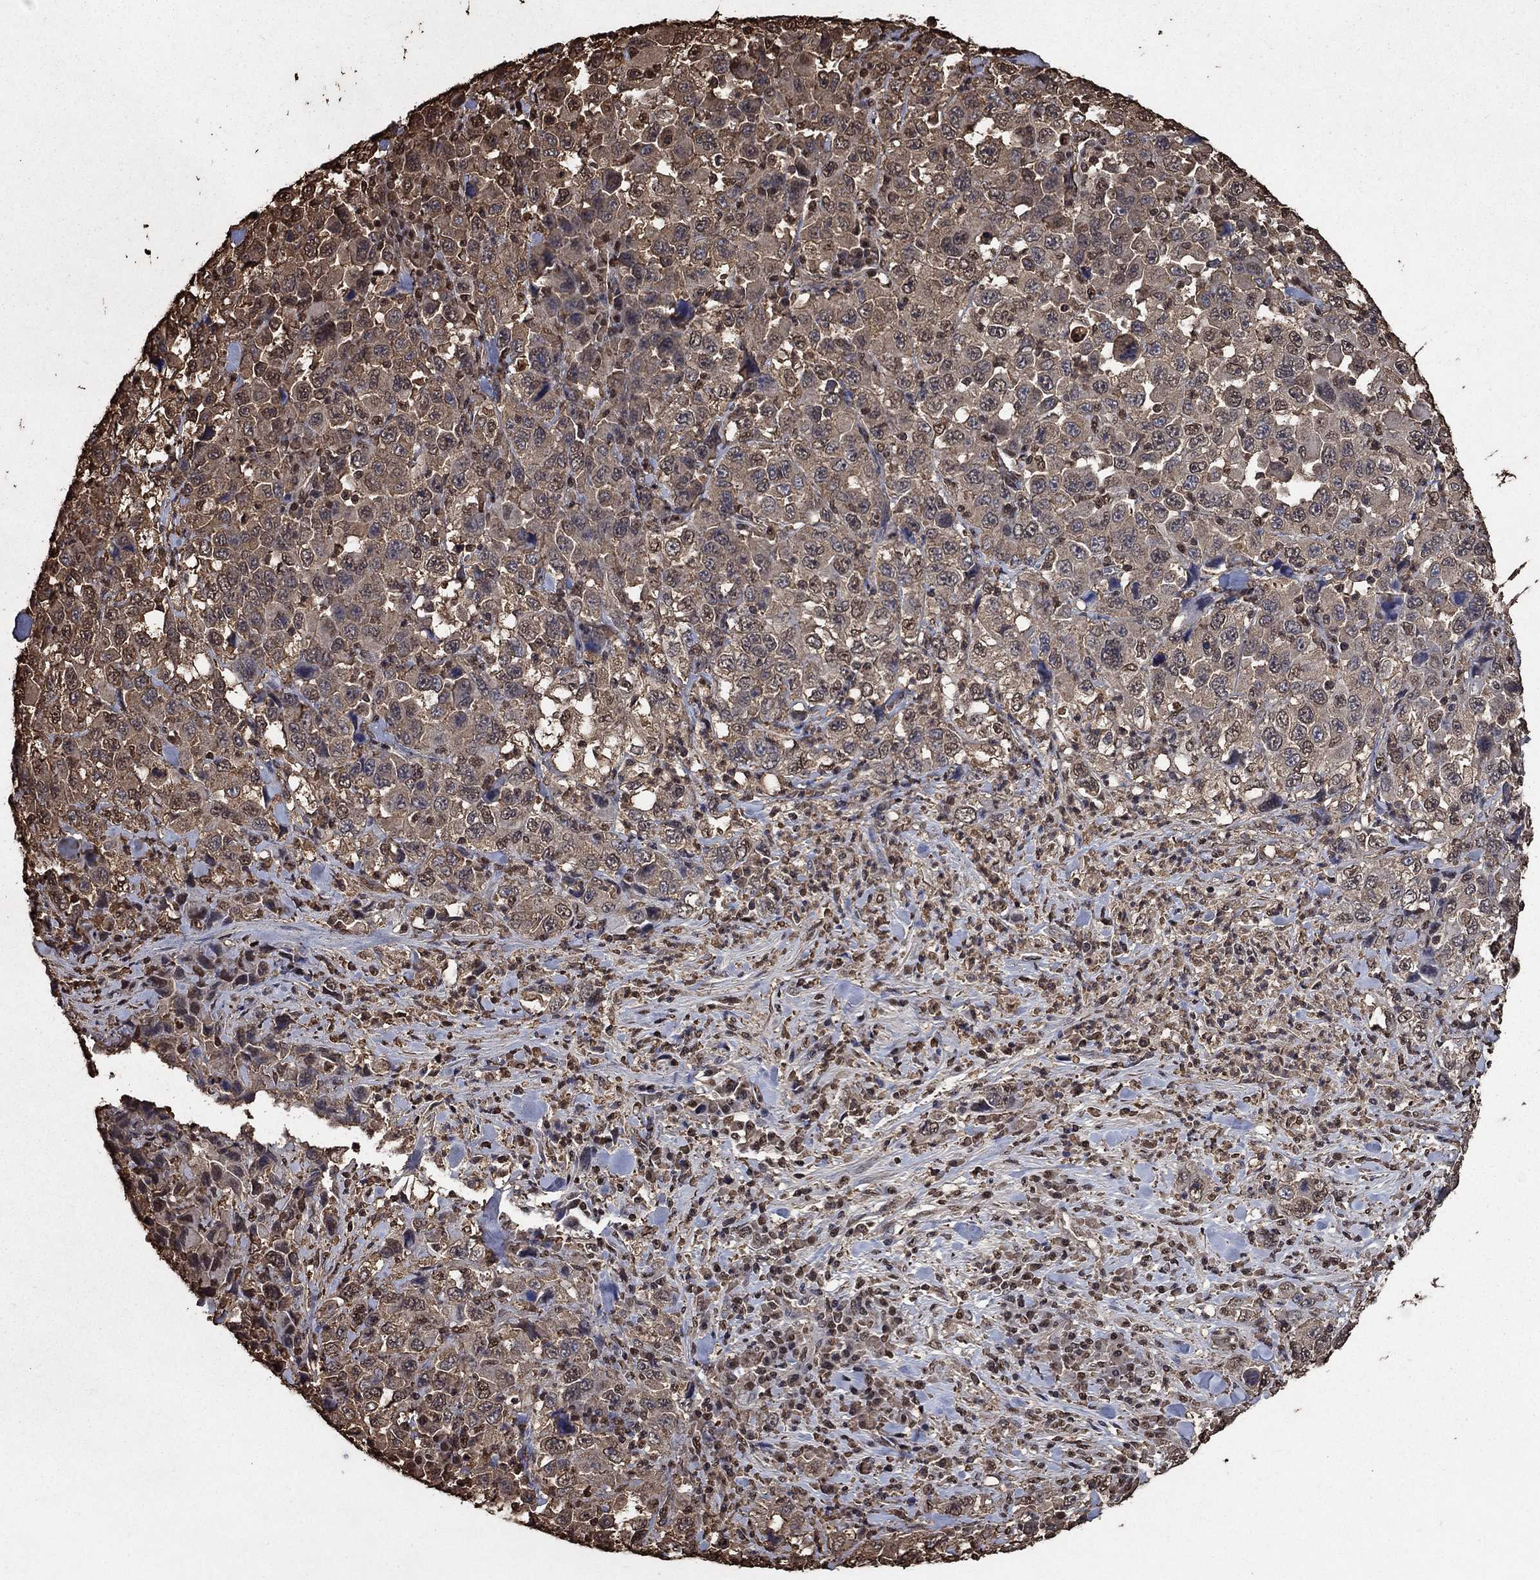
{"staining": {"intensity": "moderate", "quantity": "<25%", "location": "cytoplasmic/membranous,nuclear"}, "tissue": "stomach cancer", "cell_type": "Tumor cells", "image_type": "cancer", "snomed": [{"axis": "morphology", "description": "Normal tissue, NOS"}, {"axis": "morphology", "description": "Adenocarcinoma, NOS"}, {"axis": "topography", "description": "Stomach, upper"}, {"axis": "topography", "description": "Stomach"}], "caption": "Protein expression analysis of human stomach adenocarcinoma reveals moderate cytoplasmic/membranous and nuclear staining in about <25% of tumor cells.", "gene": "GAPDH", "patient": {"sex": "male", "age": 59}}